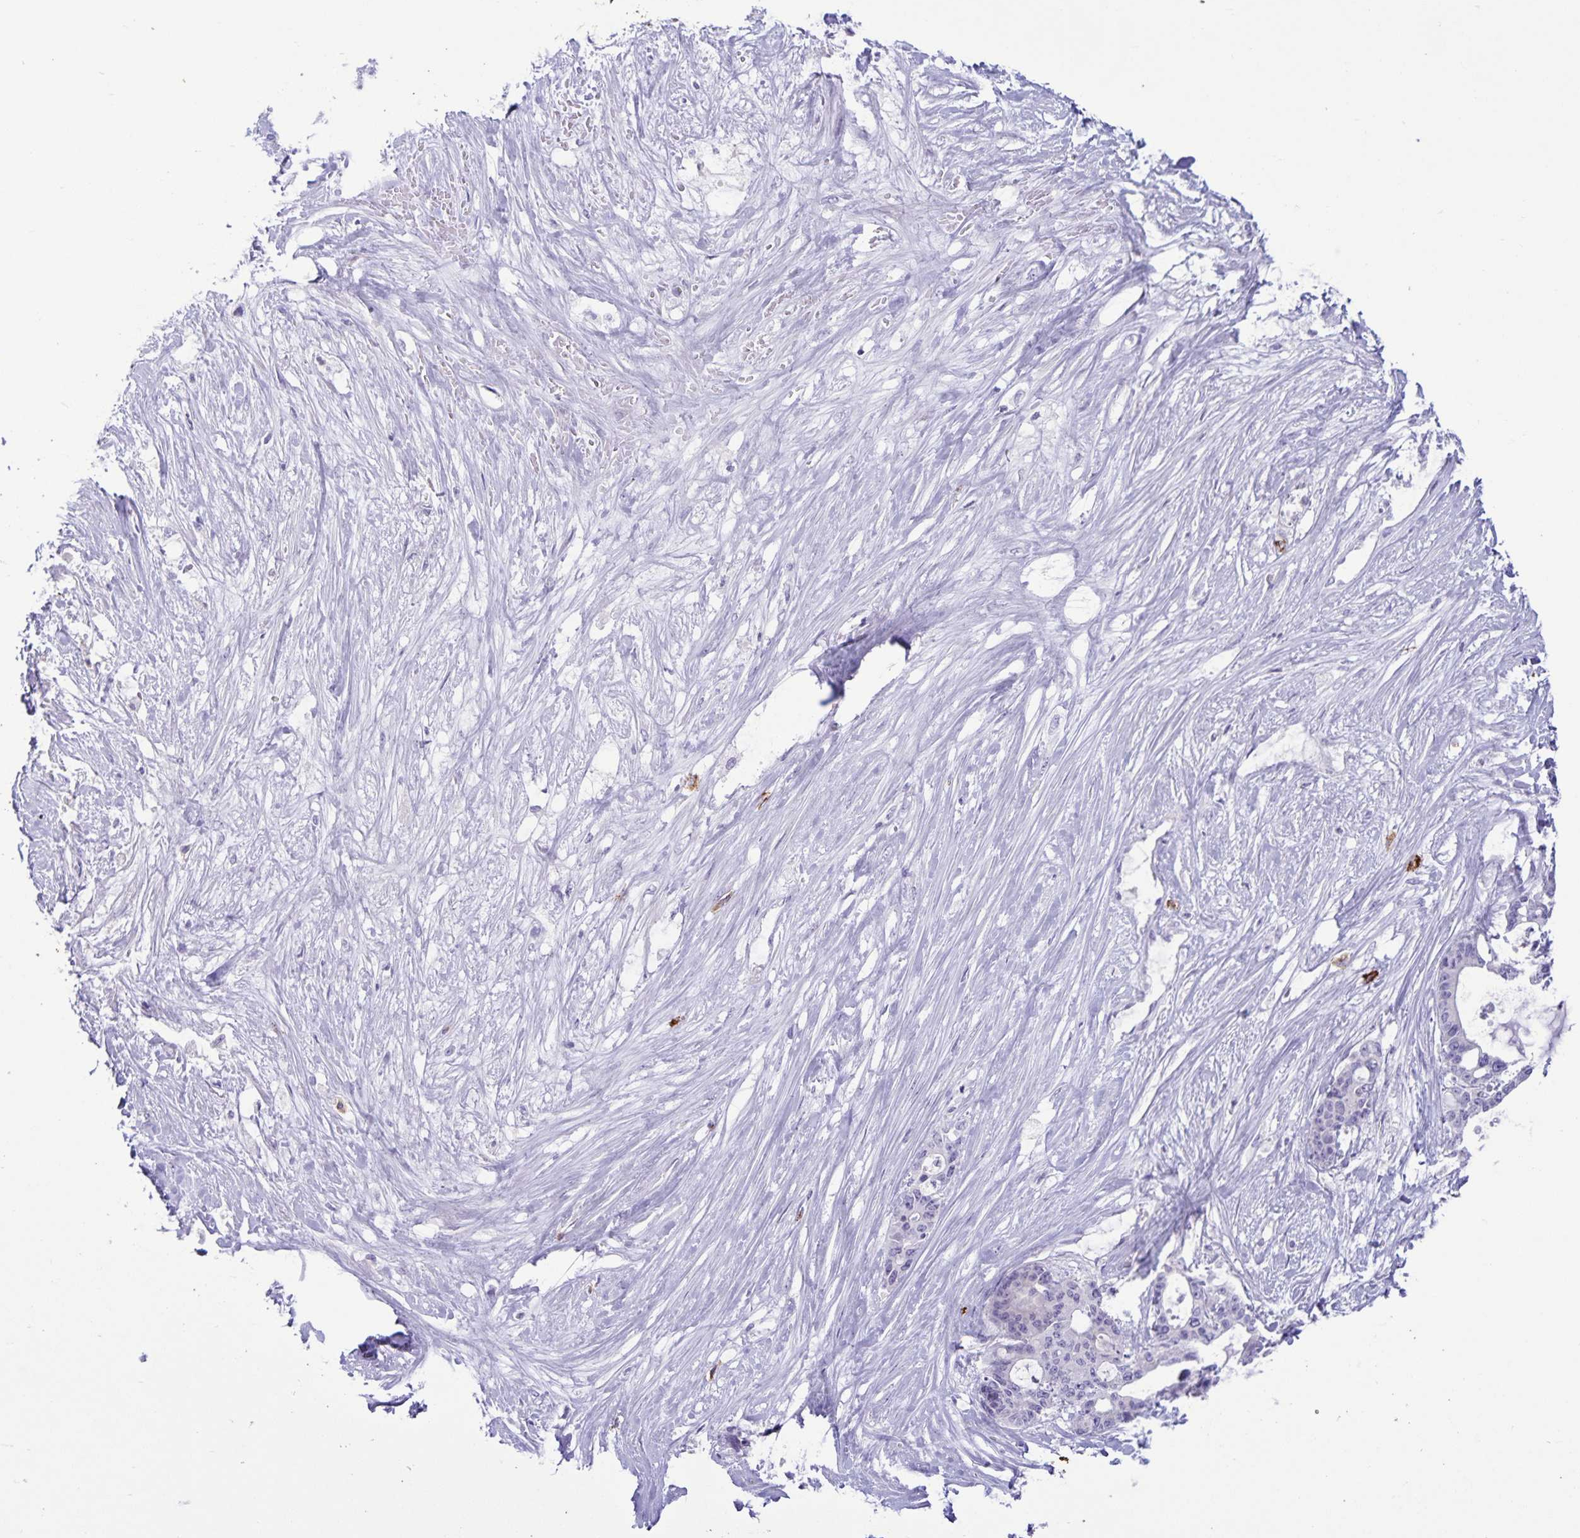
{"staining": {"intensity": "negative", "quantity": "none", "location": "none"}, "tissue": "liver cancer", "cell_type": "Tumor cells", "image_type": "cancer", "snomed": [{"axis": "morphology", "description": "Normal tissue, NOS"}, {"axis": "morphology", "description": "Cholangiocarcinoma"}, {"axis": "topography", "description": "Liver"}, {"axis": "topography", "description": "Peripheral nerve tissue"}], "caption": "A high-resolution photomicrograph shows immunohistochemistry staining of liver cancer, which exhibits no significant staining in tumor cells.", "gene": "IBTK", "patient": {"sex": "female", "age": 73}}